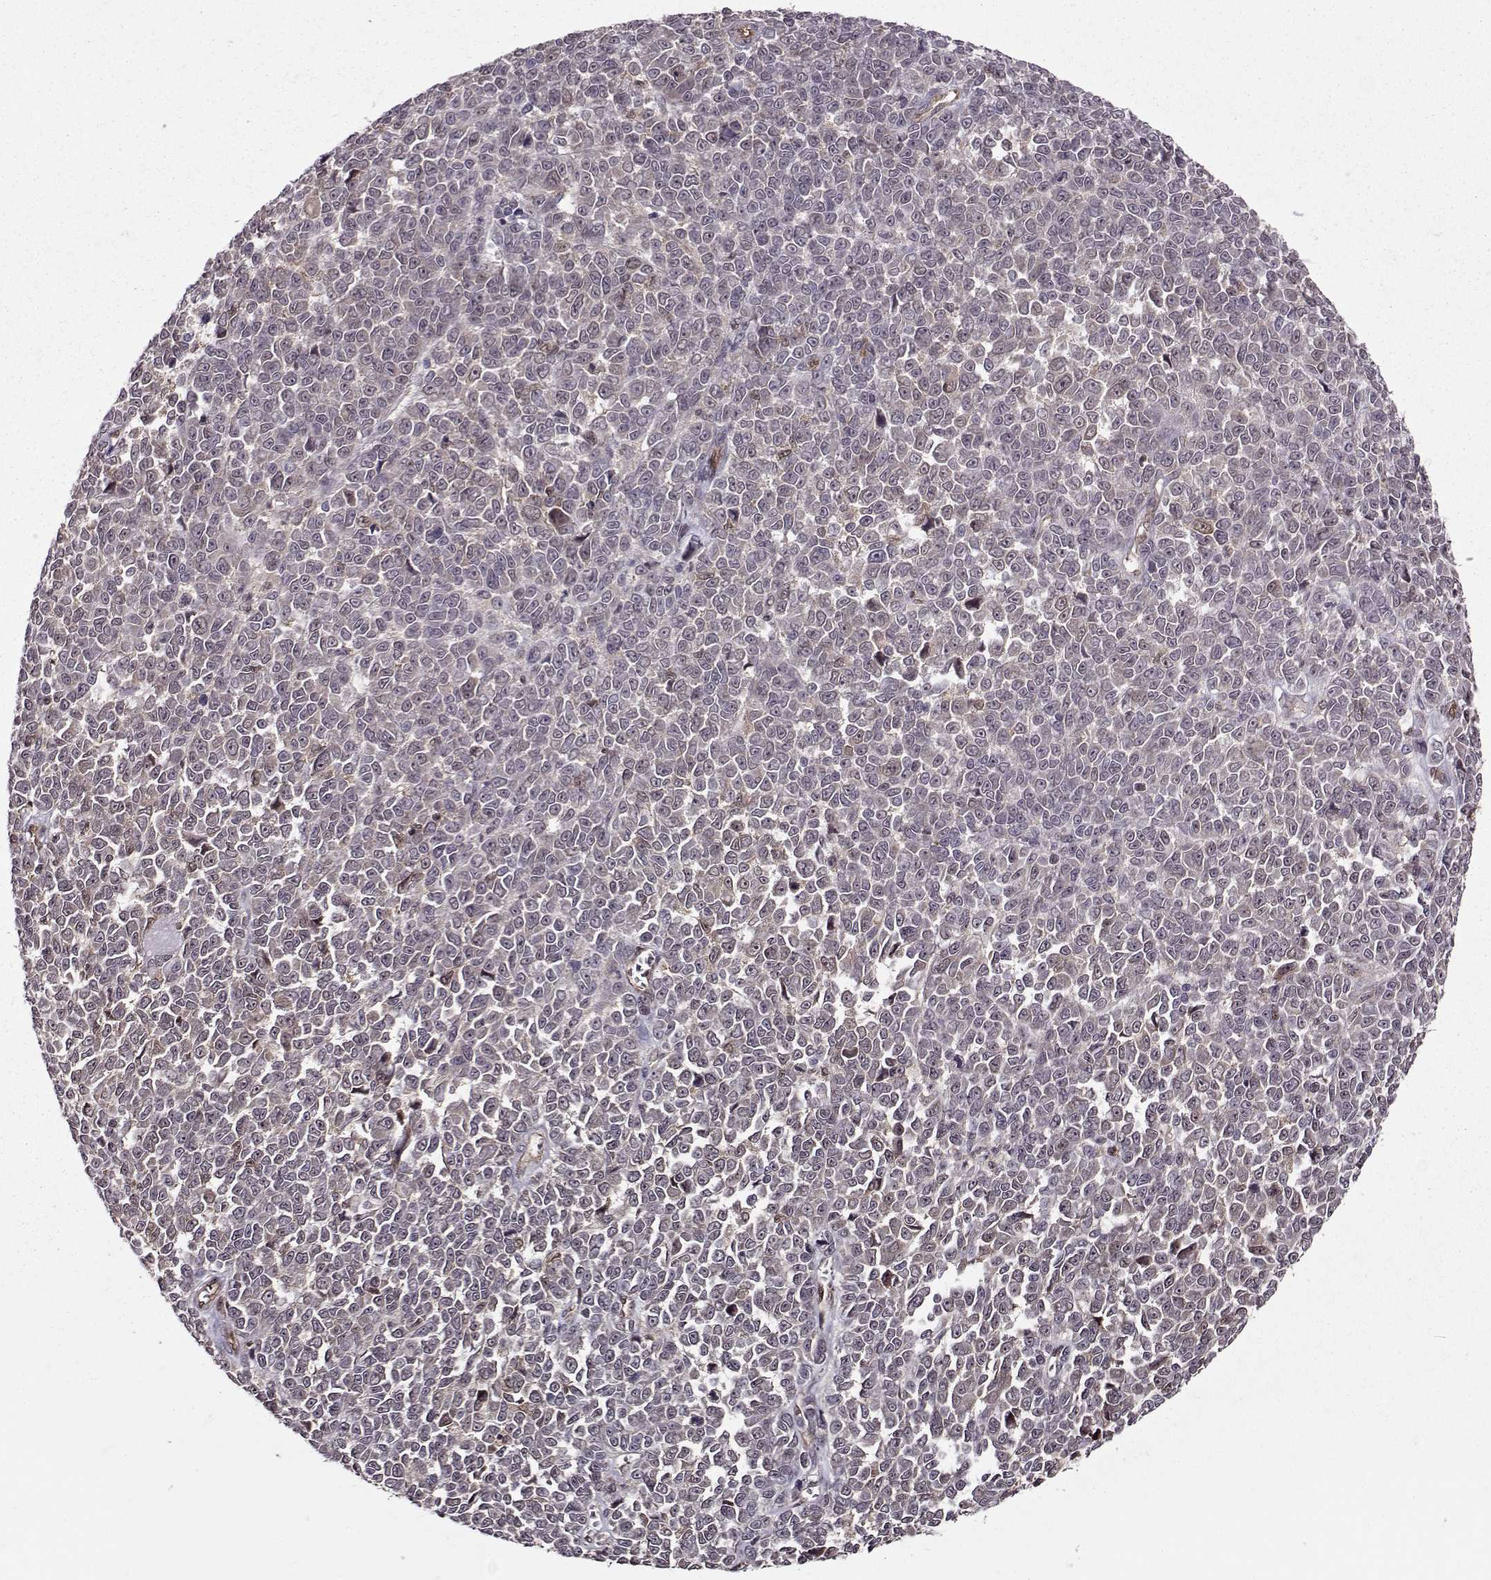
{"staining": {"intensity": "negative", "quantity": "none", "location": "none"}, "tissue": "melanoma", "cell_type": "Tumor cells", "image_type": "cancer", "snomed": [{"axis": "morphology", "description": "Malignant melanoma, NOS"}, {"axis": "topography", "description": "Skin"}], "caption": "High magnification brightfield microscopy of melanoma stained with DAB (3,3'-diaminobenzidine) (brown) and counterstained with hematoxylin (blue): tumor cells show no significant staining.", "gene": "PPP2R2A", "patient": {"sex": "female", "age": 95}}